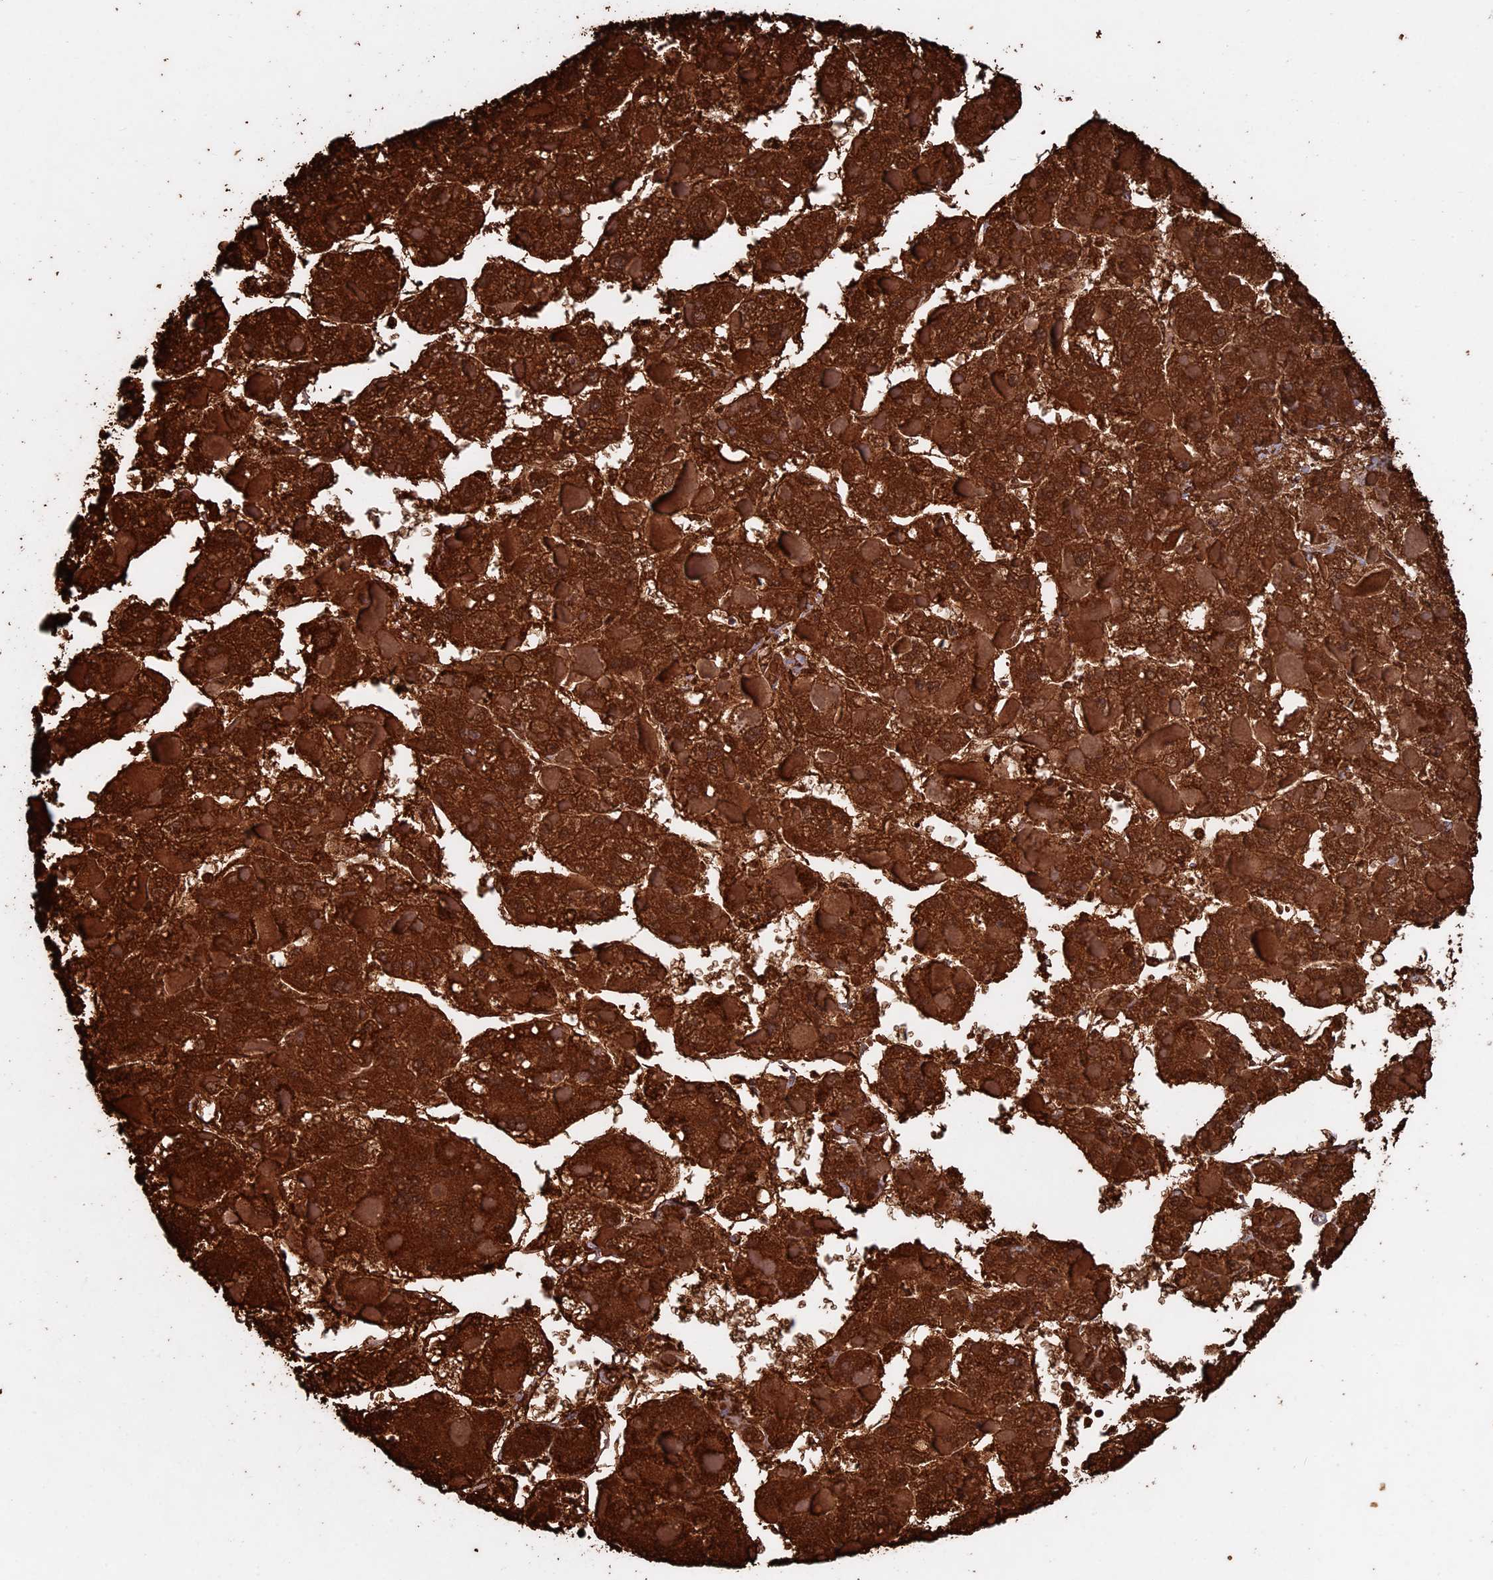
{"staining": {"intensity": "strong", "quantity": ">75%", "location": "cytoplasmic/membranous"}, "tissue": "liver cancer", "cell_type": "Tumor cells", "image_type": "cancer", "snomed": [{"axis": "morphology", "description": "Carcinoma, Hepatocellular, NOS"}, {"axis": "topography", "description": "Liver"}], "caption": "This histopathology image reveals immunohistochemistry (IHC) staining of human liver cancer (hepatocellular carcinoma), with high strong cytoplasmic/membranous expression in approximately >75% of tumor cells.", "gene": "SEC24D", "patient": {"sex": "female", "age": 73}}